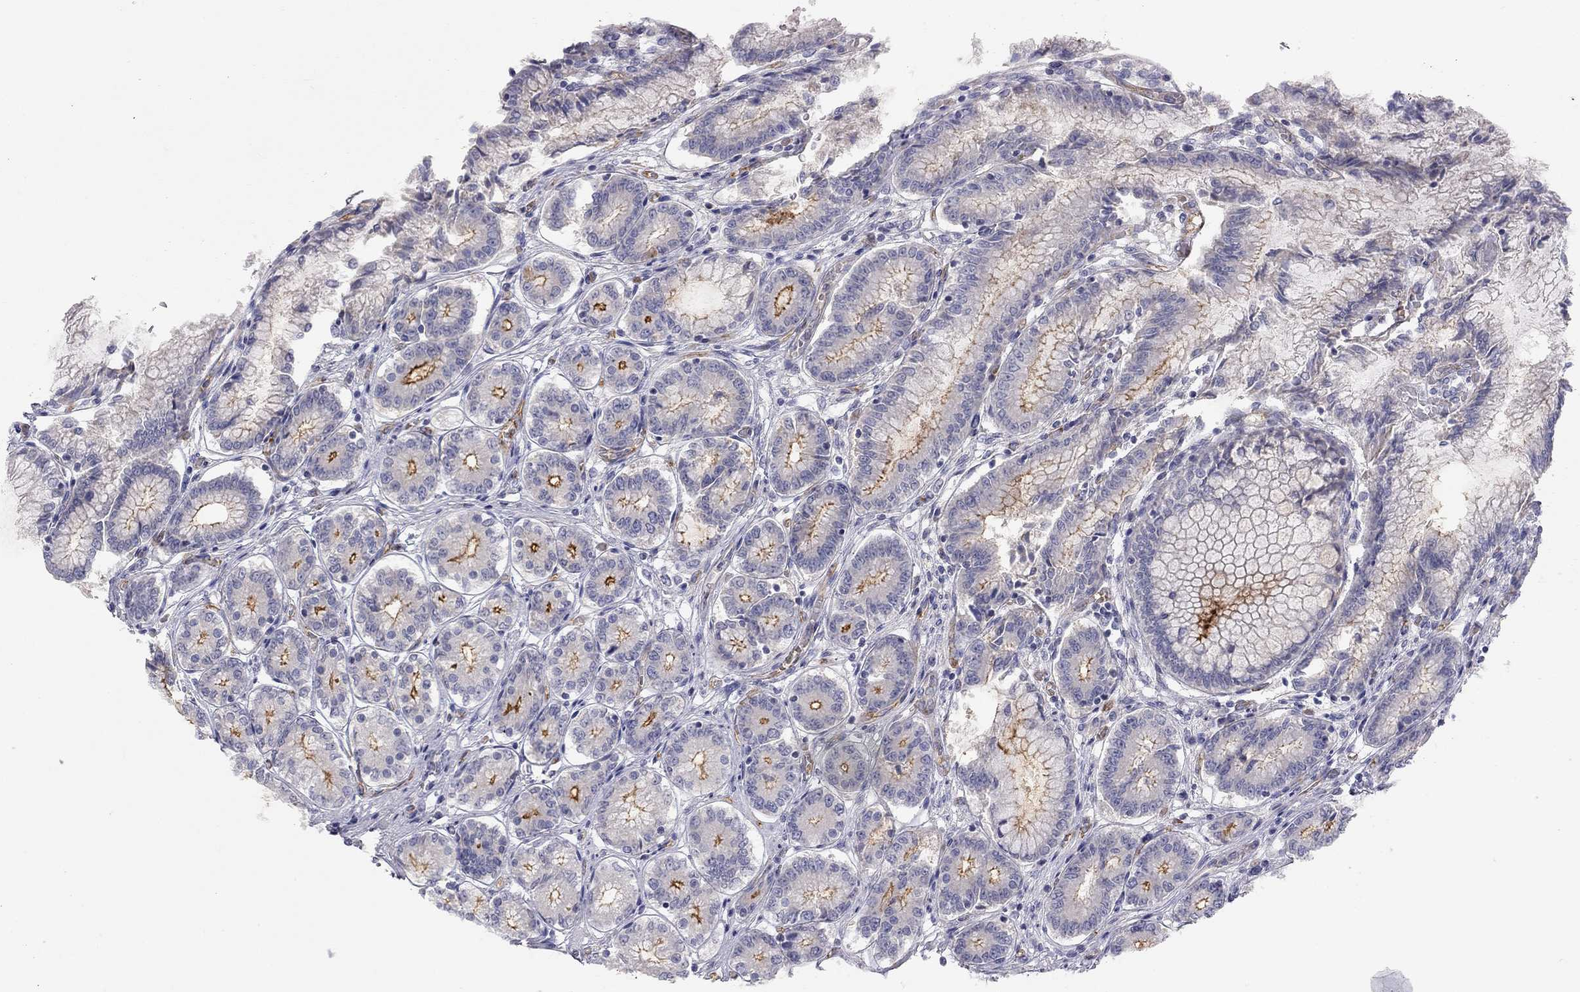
{"staining": {"intensity": "strong", "quantity": "25%-75%", "location": "cytoplasmic/membranous"}, "tissue": "stomach", "cell_type": "Glandular cells", "image_type": "normal", "snomed": [{"axis": "morphology", "description": "Normal tissue, NOS"}, {"axis": "topography", "description": "Stomach"}], "caption": "Stomach was stained to show a protein in brown. There is high levels of strong cytoplasmic/membranous expression in about 25%-75% of glandular cells. (DAB (3,3'-diaminobenzidine) IHC, brown staining for protein, blue staining for nuclei).", "gene": "GPRC5B", "patient": {"sex": "female", "age": 65}}